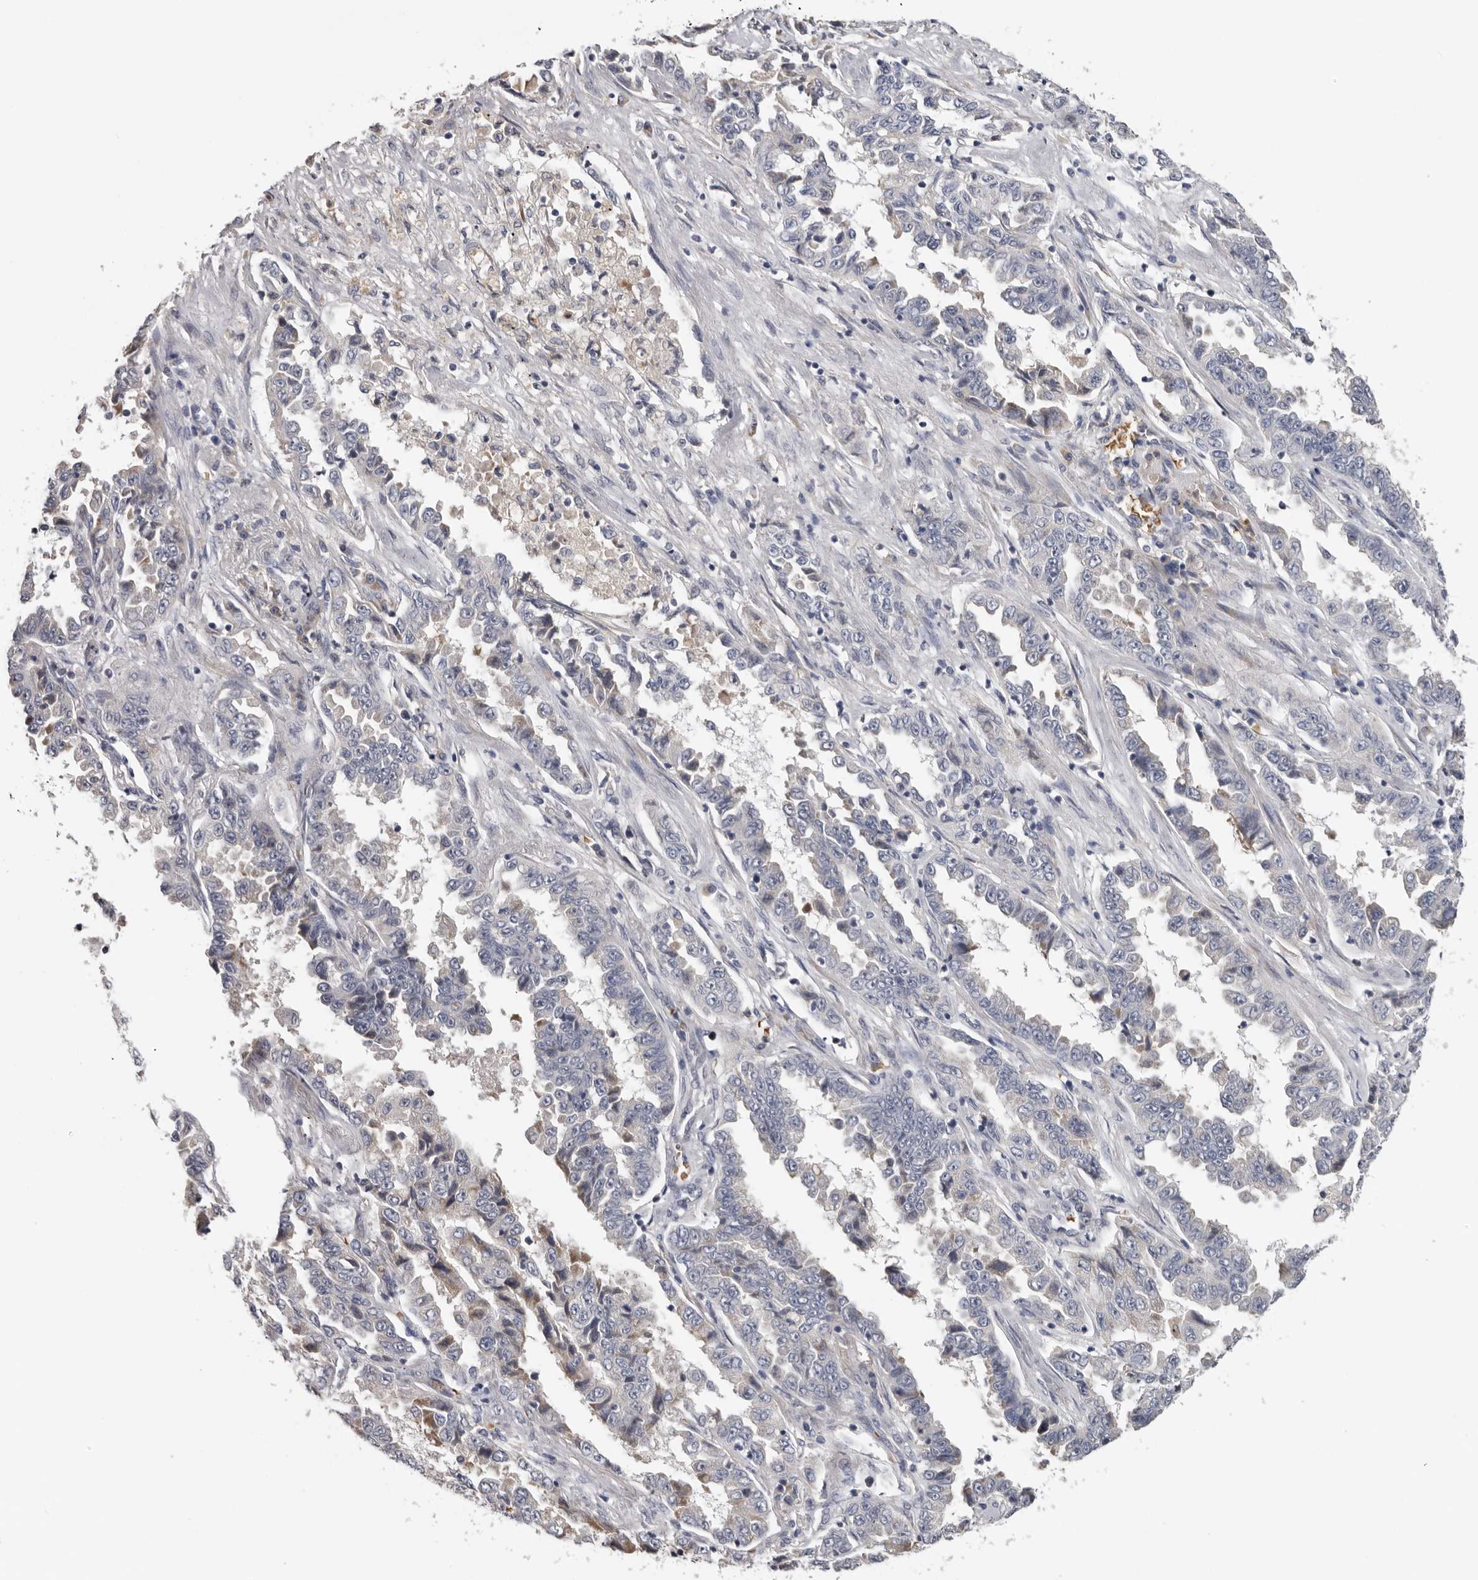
{"staining": {"intensity": "negative", "quantity": "none", "location": "none"}, "tissue": "lung cancer", "cell_type": "Tumor cells", "image_type": "cancer", "snomed": [{"axis": "morphology", "description": "Adenocarcinoma, NOS"}, {"axis": "topography", "description": "Lung"}], "caption": "The histopathology image exhibits no significant expression in tumor cells of lung adenocarcinoma.", "gene": "KIF2B", "patient": {"sex": "female", "age": 51}}